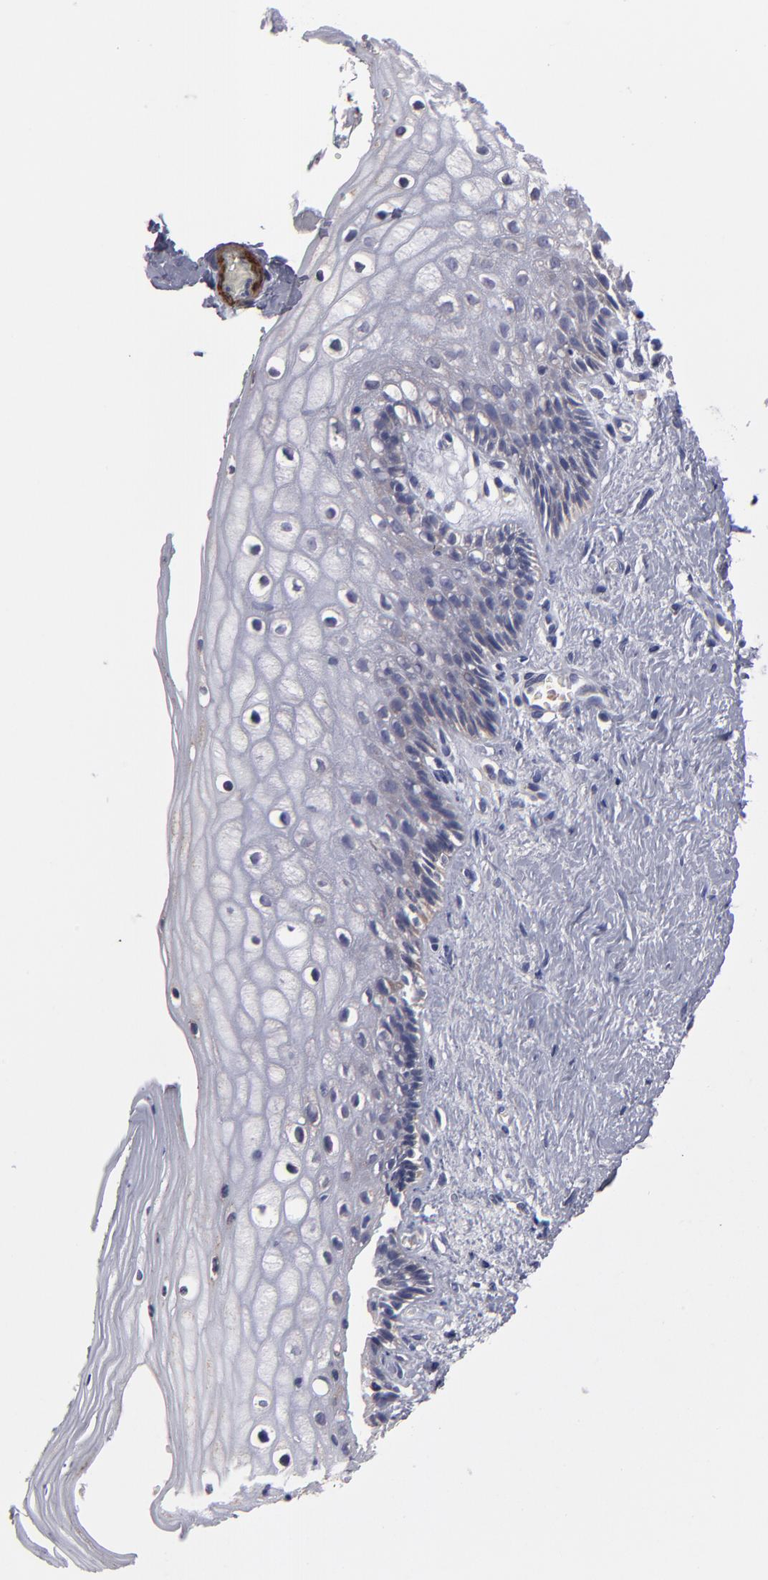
{"staining": {"intensity": "weak", "quantity": "25%-75%", "location": "cytoplasmic/membranous"}, "tissue": "vagina", "cell_type": "Squamous epithelial cells", "image_type": "normal", "snomed": [{"axis": "morphology", "description": "Normal tissue, NOS"}, {"axis": "topography", "description": "Vagina"}], "caption": "A high-resolution histopathology image shows immunohistochemistry staining of normal vagina, which shows weak cytoplasmic/membranous expression in about 25%-75% of squamous epithelial cells.", "gene": "SLMAP", "patient": {"sex": "female", "age": 46}}